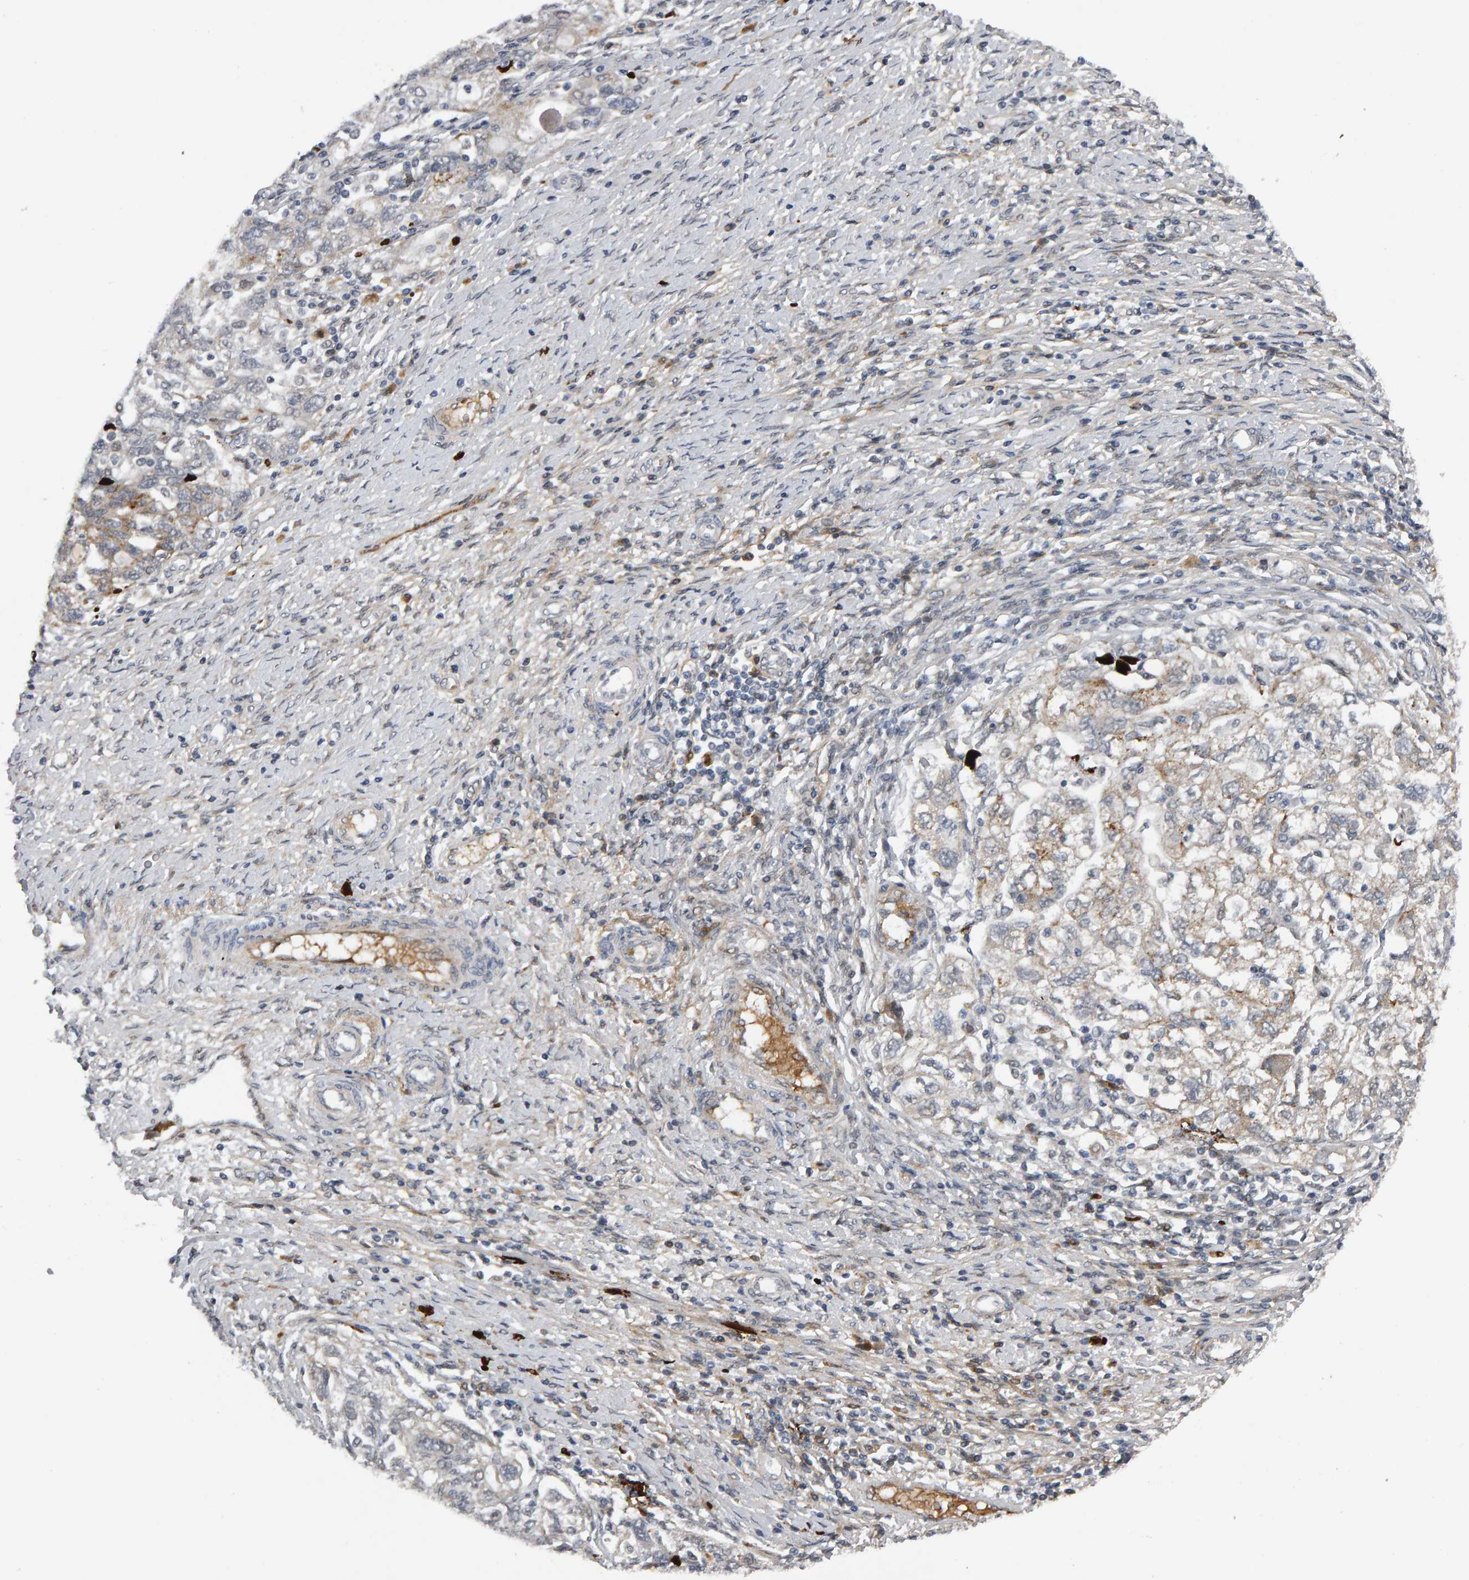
{"staining": {"intensity": "weak", "quantity": "<25%", "location": "cytoplasmic/membranous"}, "tissue": "ovarian cancer", "cell_type": "Tumor cells", "image_type": "cancer", "snomed": [{"axis": "morphology", "description": "Carcinoma, NOS"}, {"axis": "morphology", "description": "Cystadenocarcinoma, serous, NOS"}, {"axis": "topography", "description": "Ovary"}], "caption": "Immunohistochemistry (IHC) image of neoplastic tissue: human ovarian carcinoma stained with DAB shows no significant protein positivity in tumor cells.", "gene": "IPO8", "patient": {"sex": "female", "age": 69}}